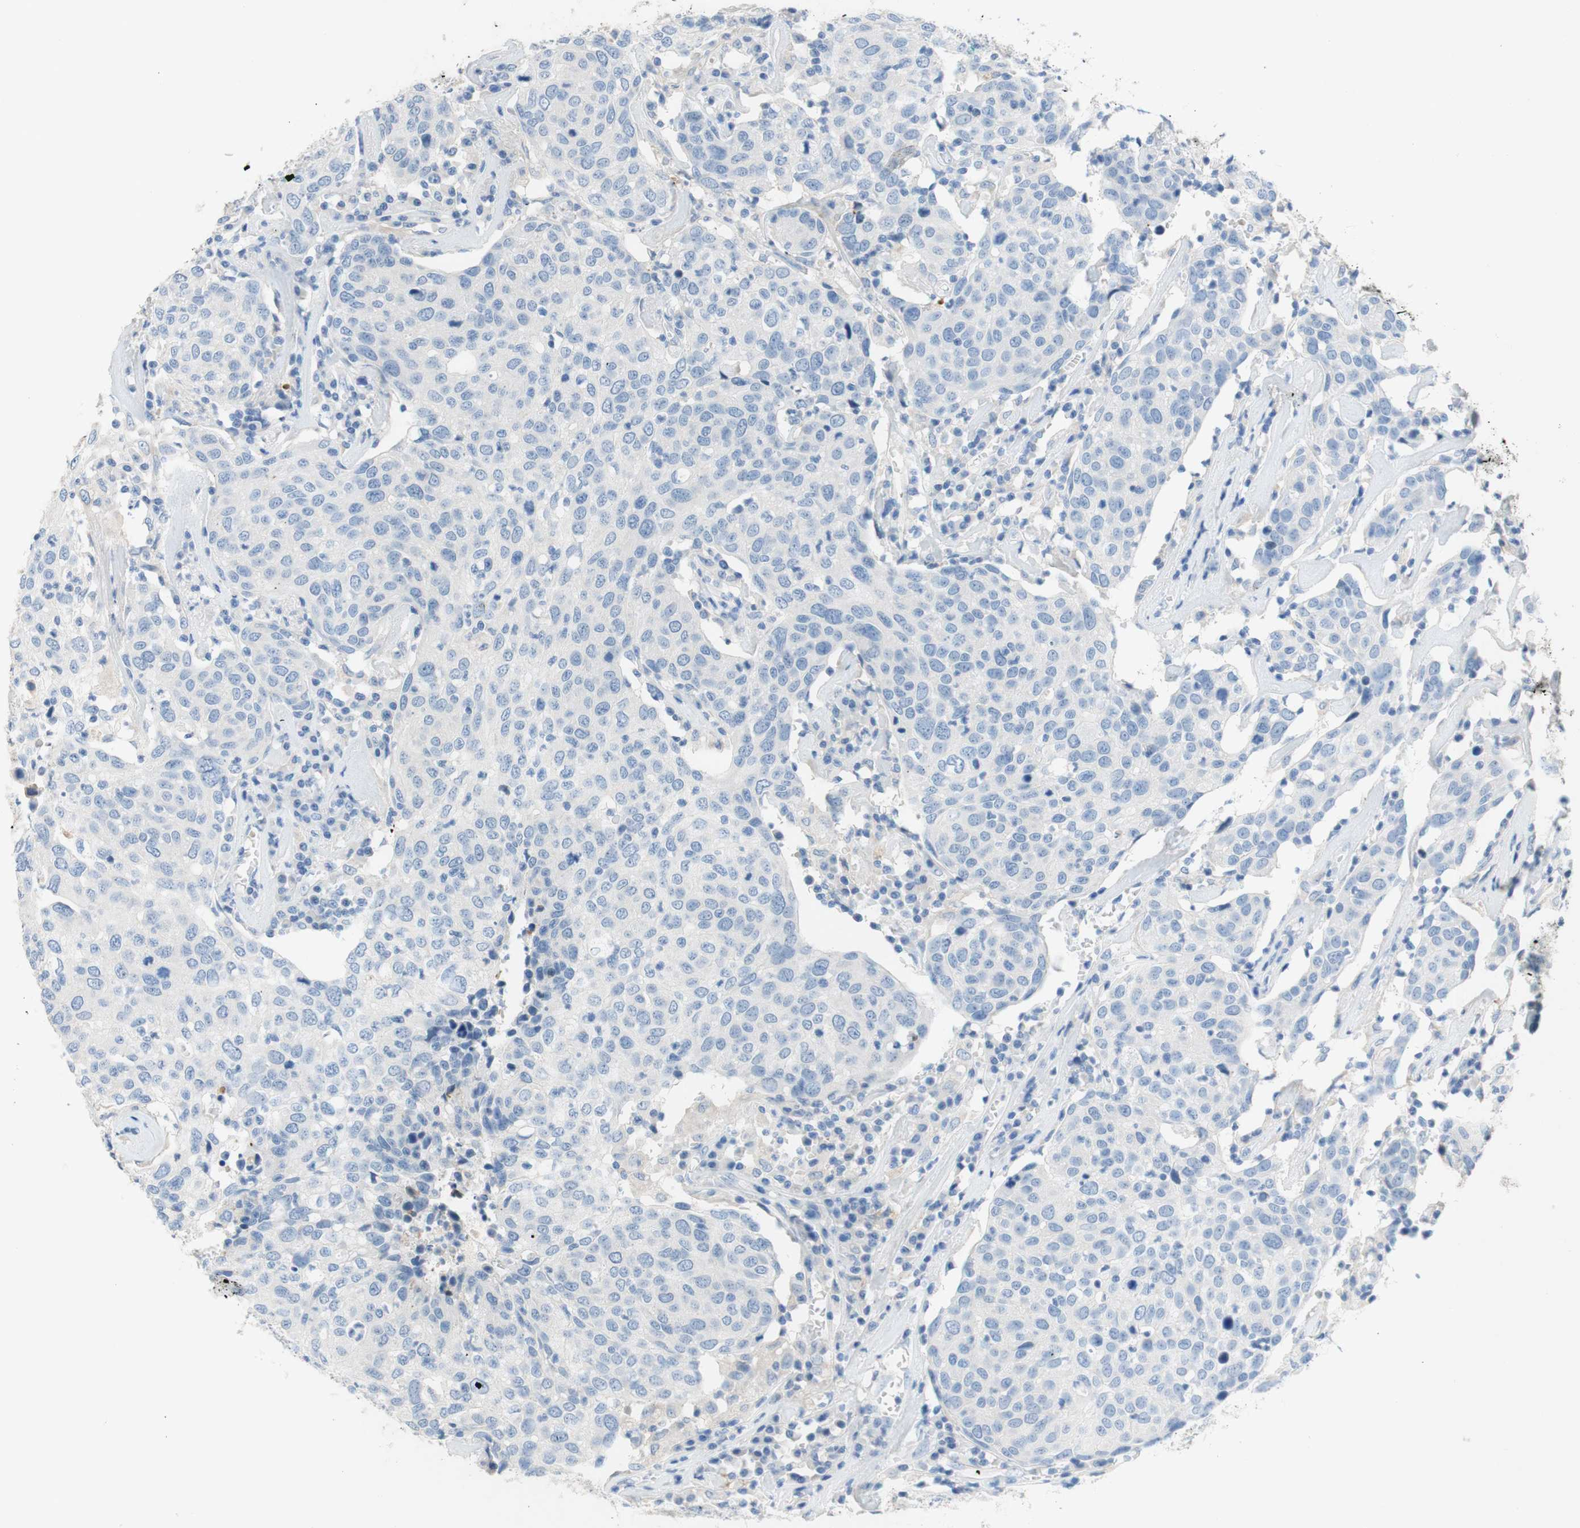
{"staining": {"intensity": "negative", "quantity": "none", "location": "none"}, "tissue": "head and neck cancer", "cell_type": "Tumor cells", "image_type": "cancer", "snomed": [{"axis": "morphology", "description": "Adenocarcinoma, NOS"}, {"axis": "topography", "description": "Salivary gland"}, {"axis": "topography", "description": "Head-Neck"}], "caption": "IHC photomicrograph of human head and neck cancer (adenocarcinoma) stained for a protein (brown), which exhibits no staining in tumor cells.", "gene": "POLR2J3", "patient": {"sex": "female", "age": 65}}